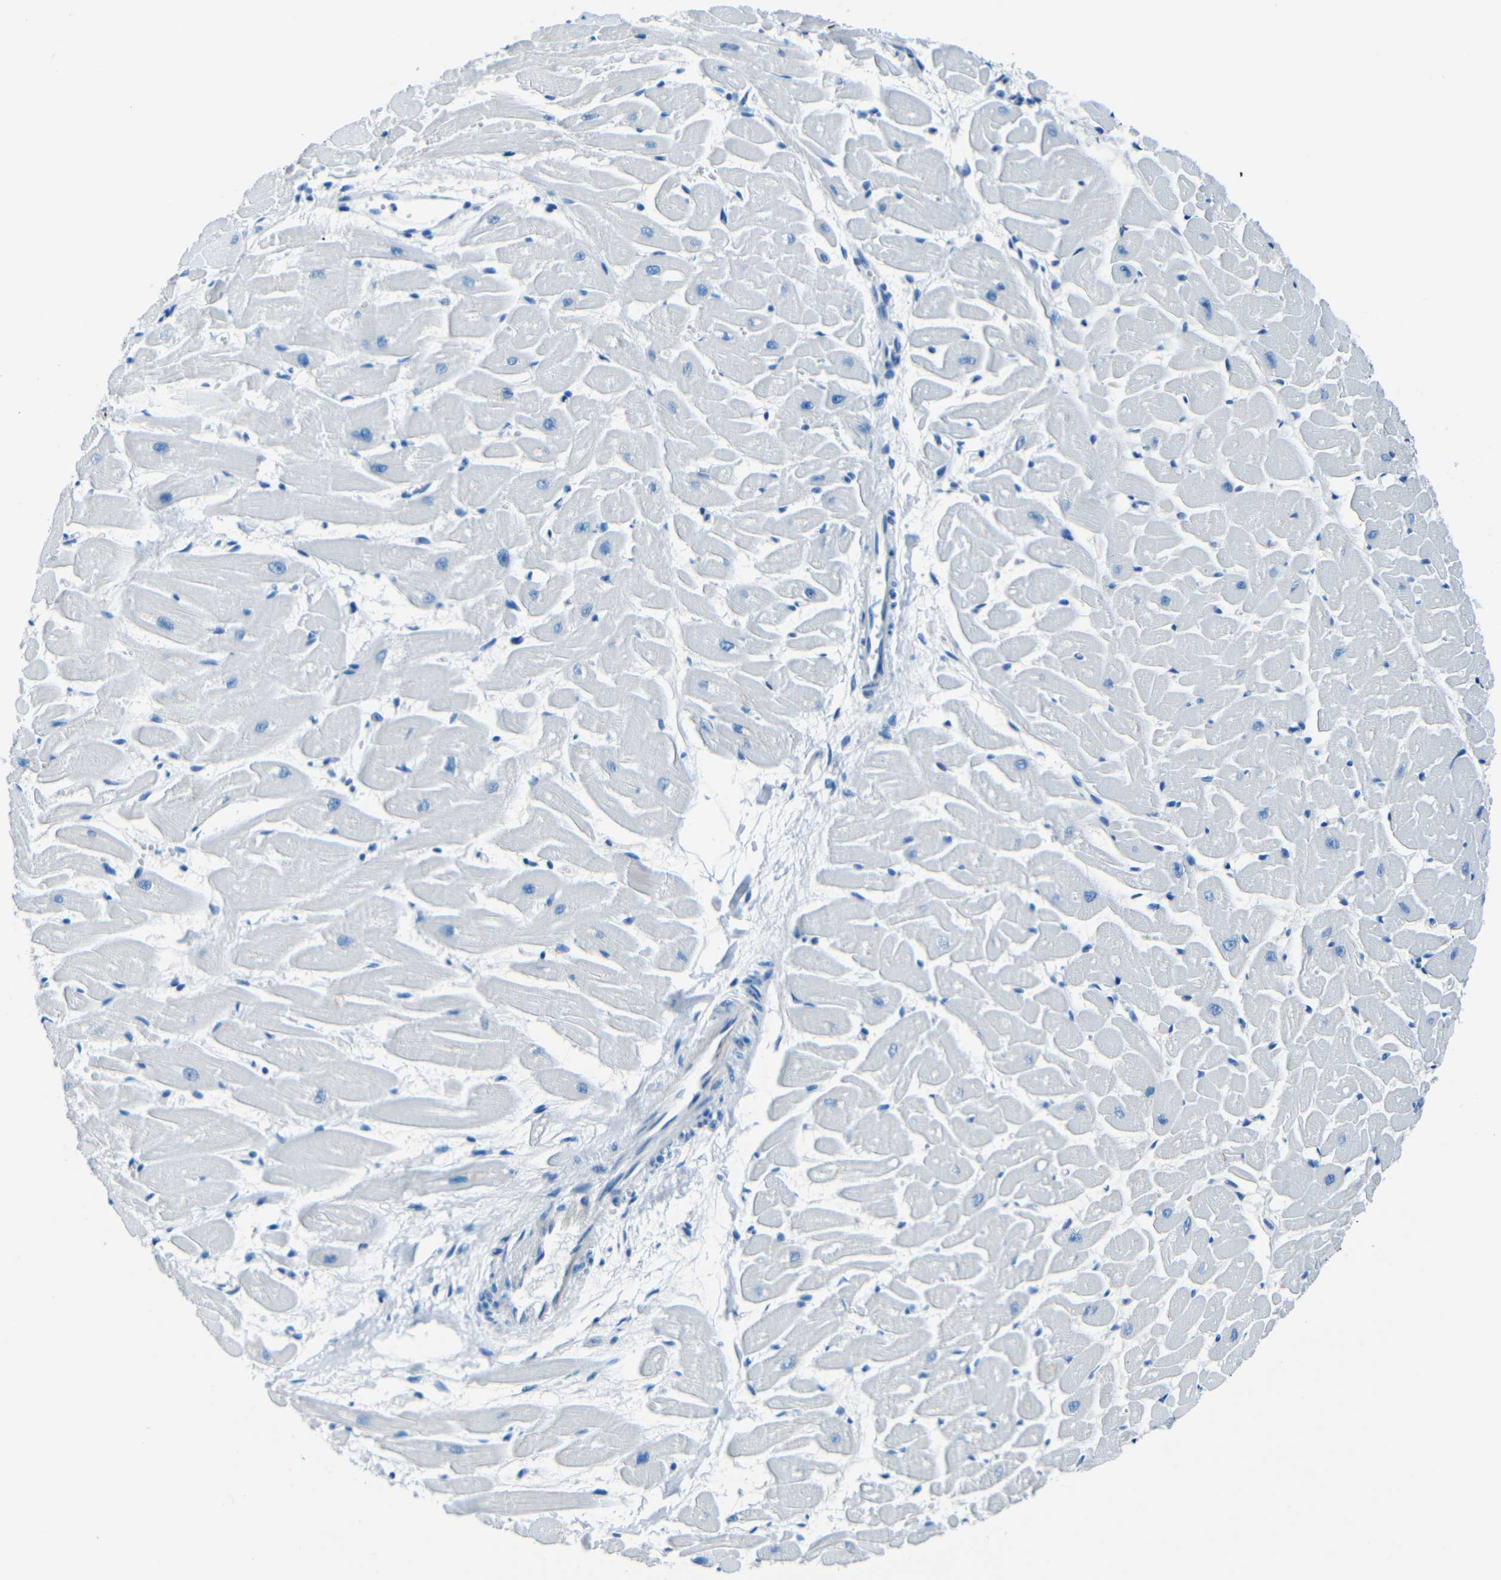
{"staining": {"intensity": "negative", "quantity": "none", "location": "none"}, "tissue": "heart muscle", "cell_type": "Cardiomyocytes", "image_type": "normal", "snomed": [{"axis": "morphology", "description": "Normal tissue, NOS"}, {"axis": "topography", "description": "Heart"}], "caption": "This is an immunohistochemistry (IHC) image of benign human heart muscle. There is no expression in cardiomyocytes.", "gene": "FBN2", "patient": {"sex": "female", "age": 19}}